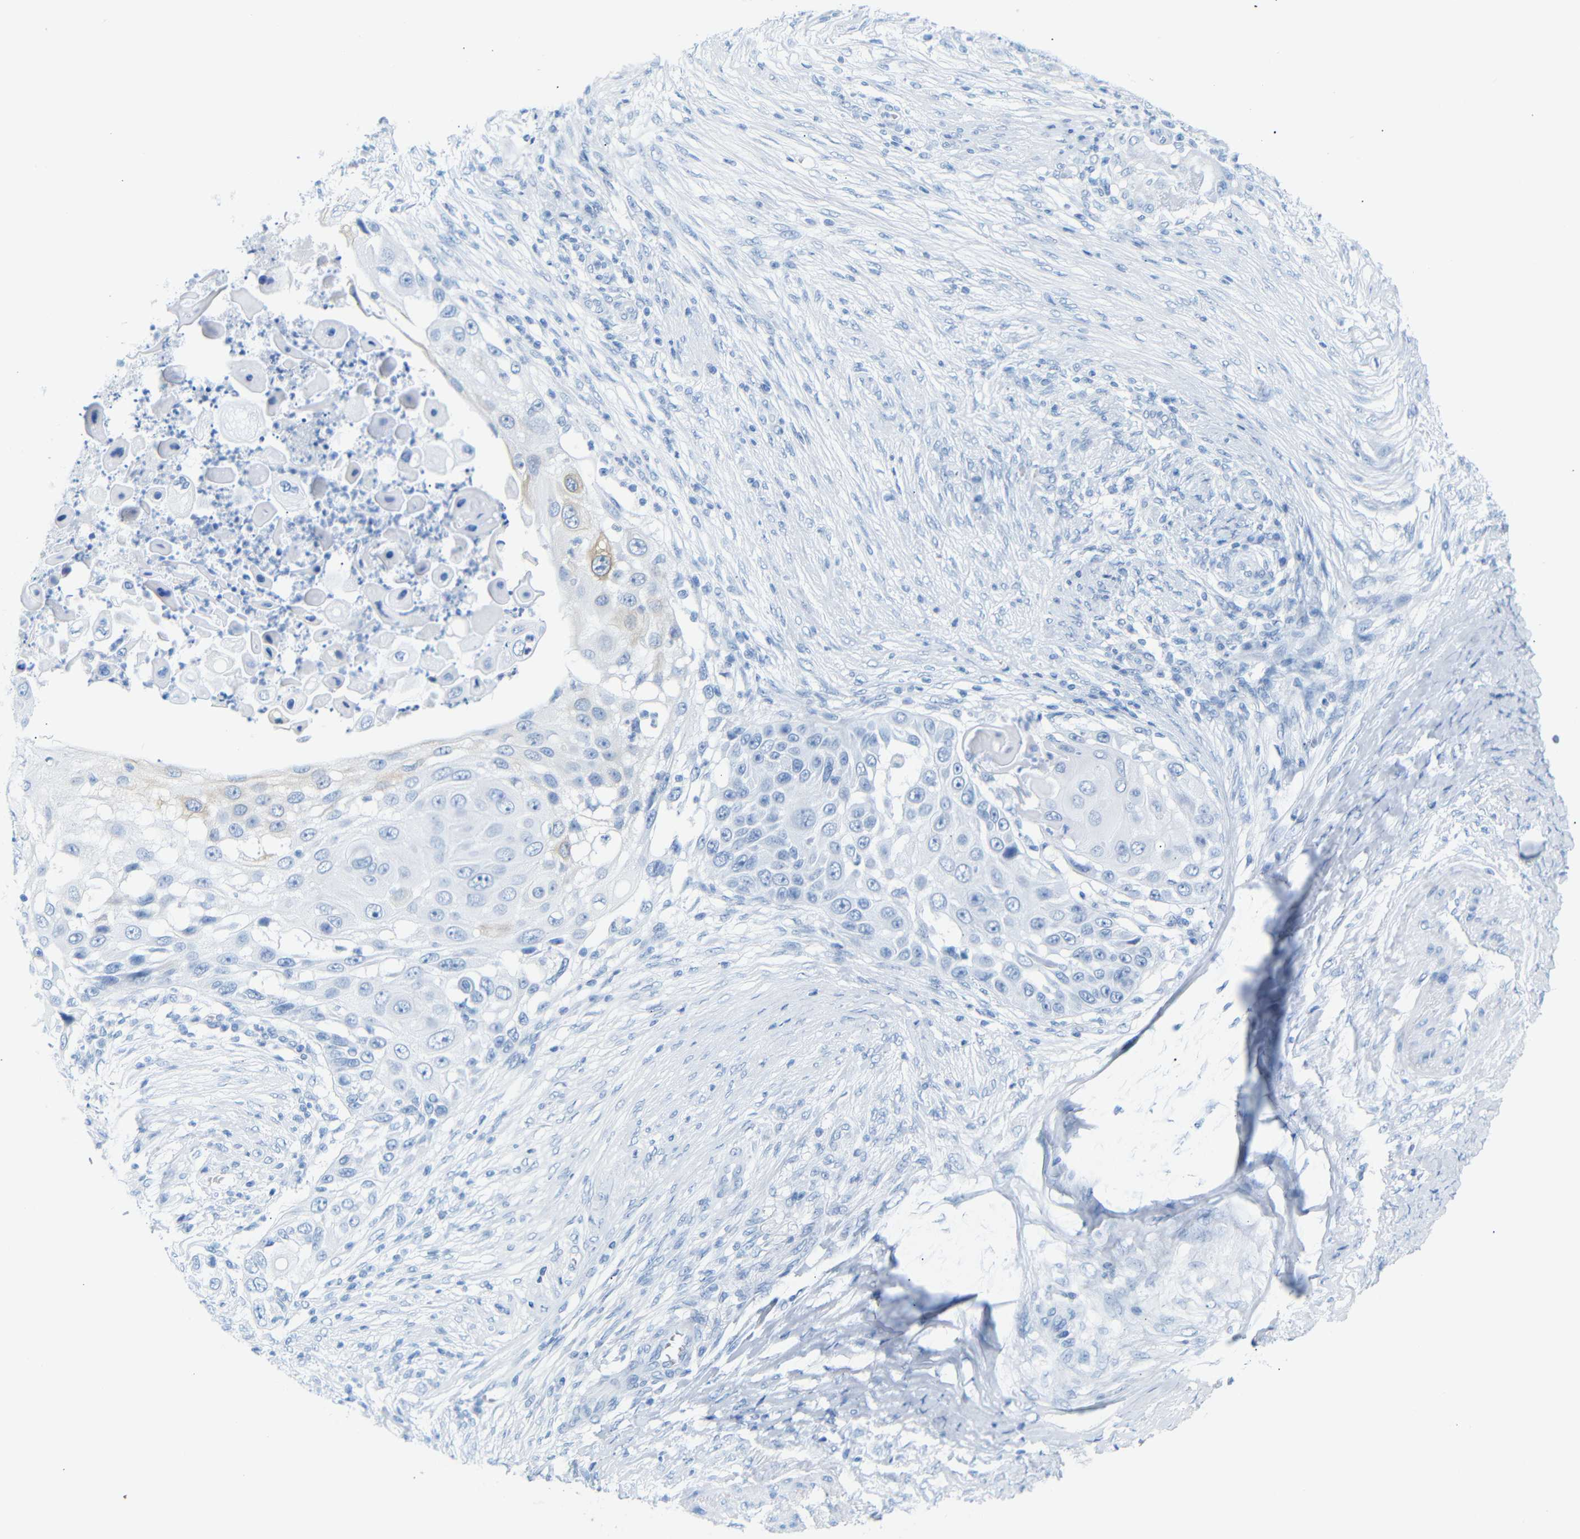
{"staining": {"intensity": "weak", "quantity": "<25%", "location": "cytoplasmic/membranous"}, "tissue": "skin cancer", "cell_type": "Tumor cells", "image_type": "cancer", "snomed": [{"axis": "morphology", "description": "Squamous cell carcinoma, NOS"}, {"axis": "topography", "description": "Skin"}], "caption": "DAB immunohistochemical staining of skin cancer (squamous cell carcinoma) shows no significant expression in tumor cells. (Immunohistochemistry (ihc), brightfield microscopy, high magnification).", "gene": "DYNAP", "patient": {"sex": "female", "age": 44}}